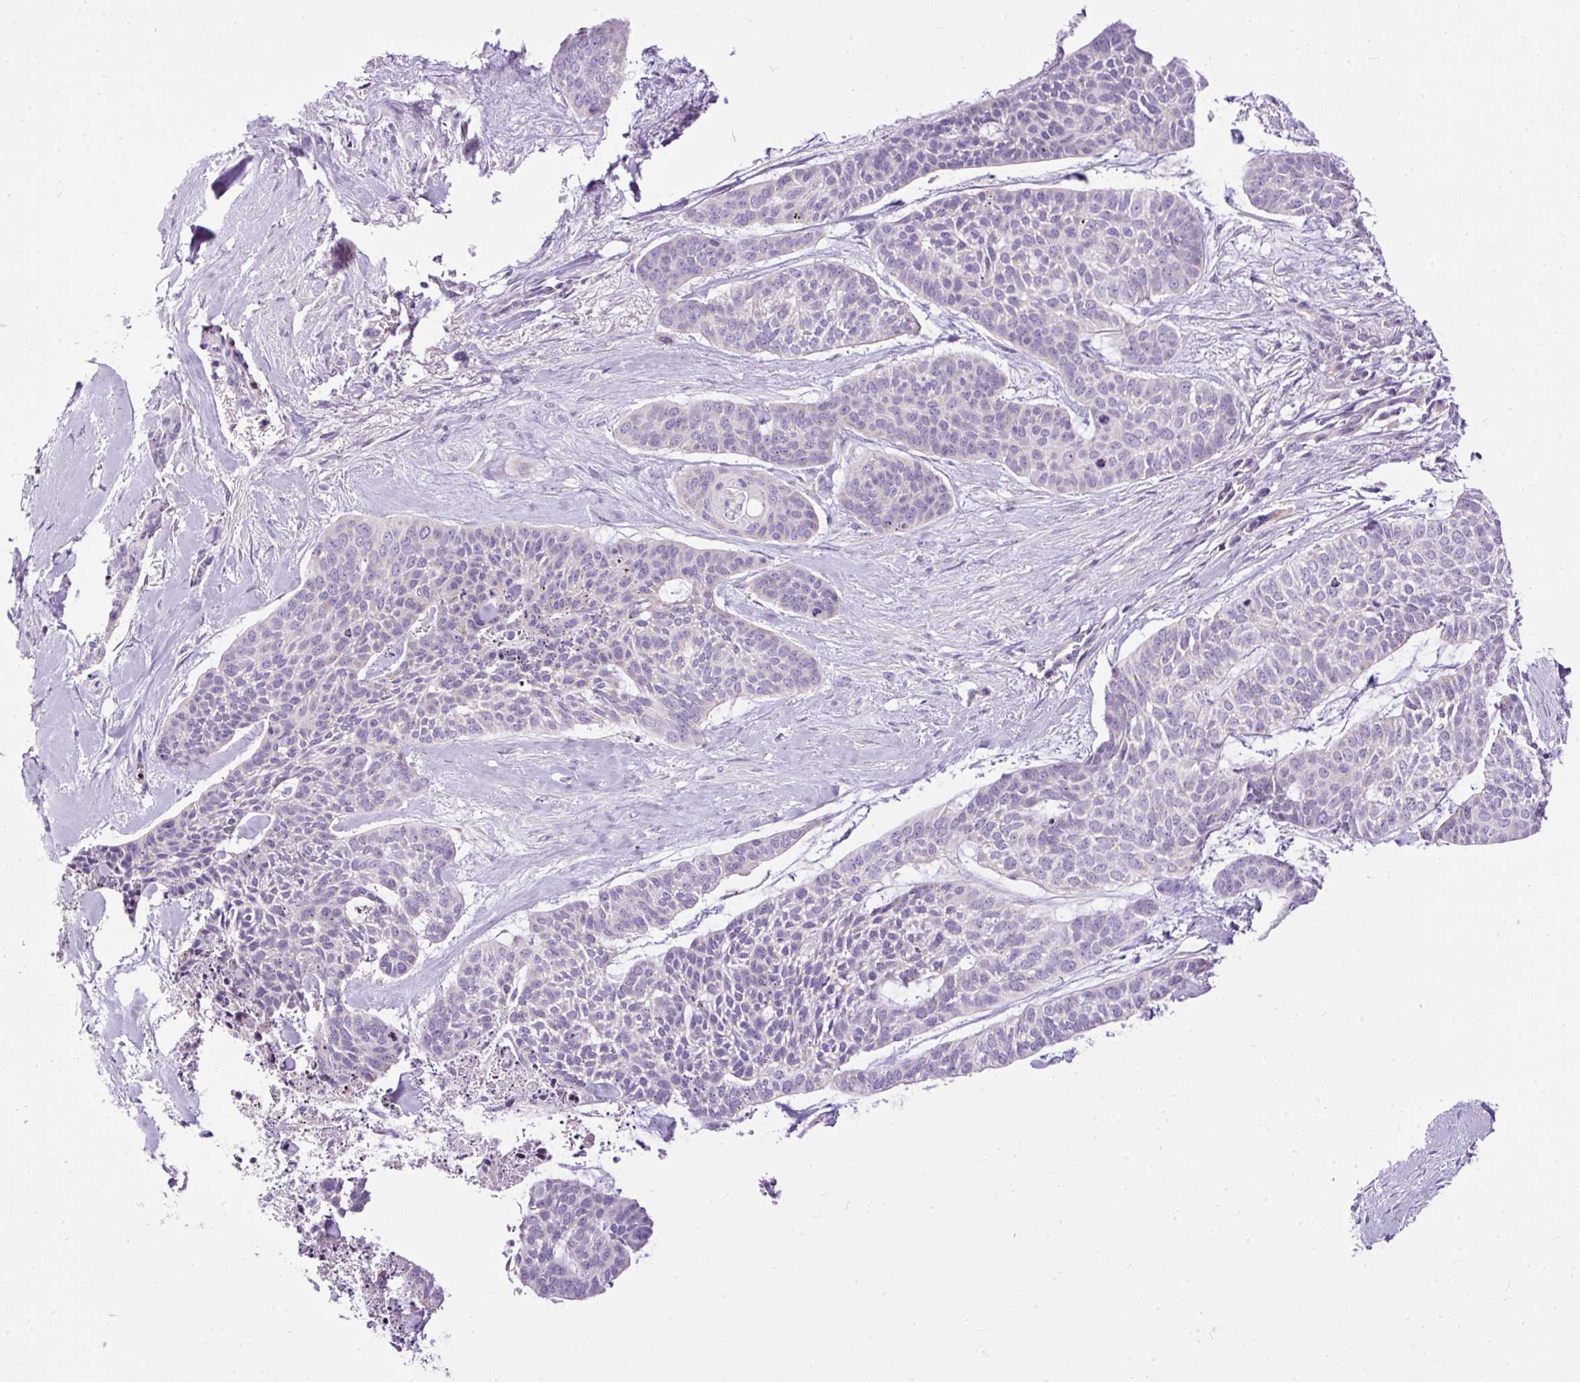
{"staining": {"intensity": "negative", "quantity": "none", "location": "none"}, "tissue": "skin cancer", "cell_type": "Tumor cells", "image_type": "cancer", "snomed": [{"axis": "morphology", "description": "Basal cell carcinoma"}, {"axis": "topography", "description": "Skin"}], "caption": "This image is of skin cancer stained with immunohistochemistry (IHC) to label a protein in brown with the nuclei are counter-stained blue. There is no expression in tumor cells. (DAB (3,3'-diaminobenzidine) immunohistochemistry with hematoxylin counter stain).", "gene": "FMC1", "patient": {"sex": "female", "age": 64}}